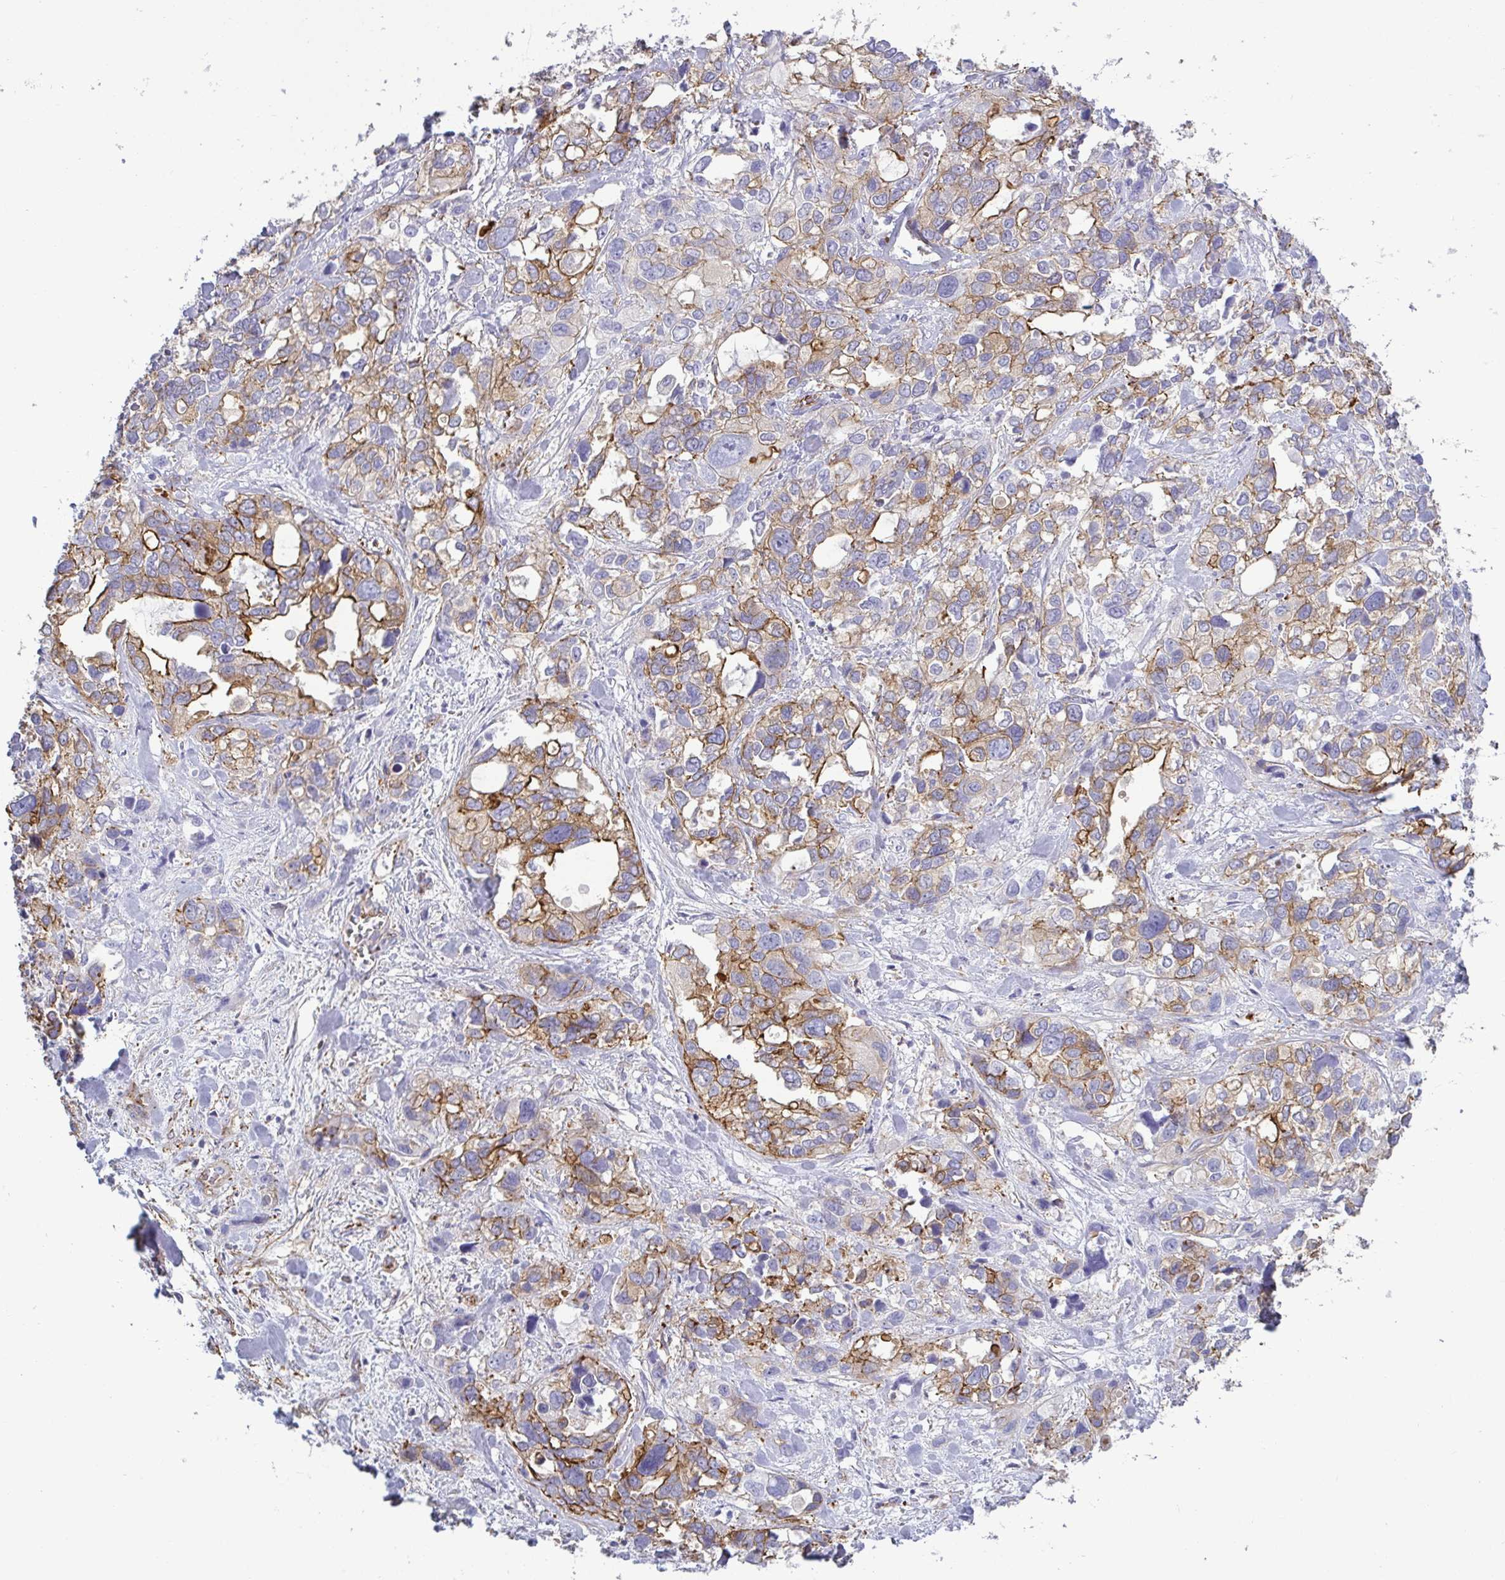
{"staining": {"intensity": "strong", "quantity": "25%-75%", "location": "cytoplasmic/membranous"}, "tissue": "stomach cancer", "cell_type": "Tumor cells", "image_type": "cancer", "snomed": [{"axis": "morphology", "description": "Adenocarcinoma, NOS"}, {"axis": "topography", "description": "Stomach, upper"}], "caption": "This is an image of IHC staining of adenocarcinoma (stomach), which shows strong positivity in the cytoplasmic/membranous of tumor cells.", "gene": "LIMA1", "patient": {"sex": "female", "age": 81}}